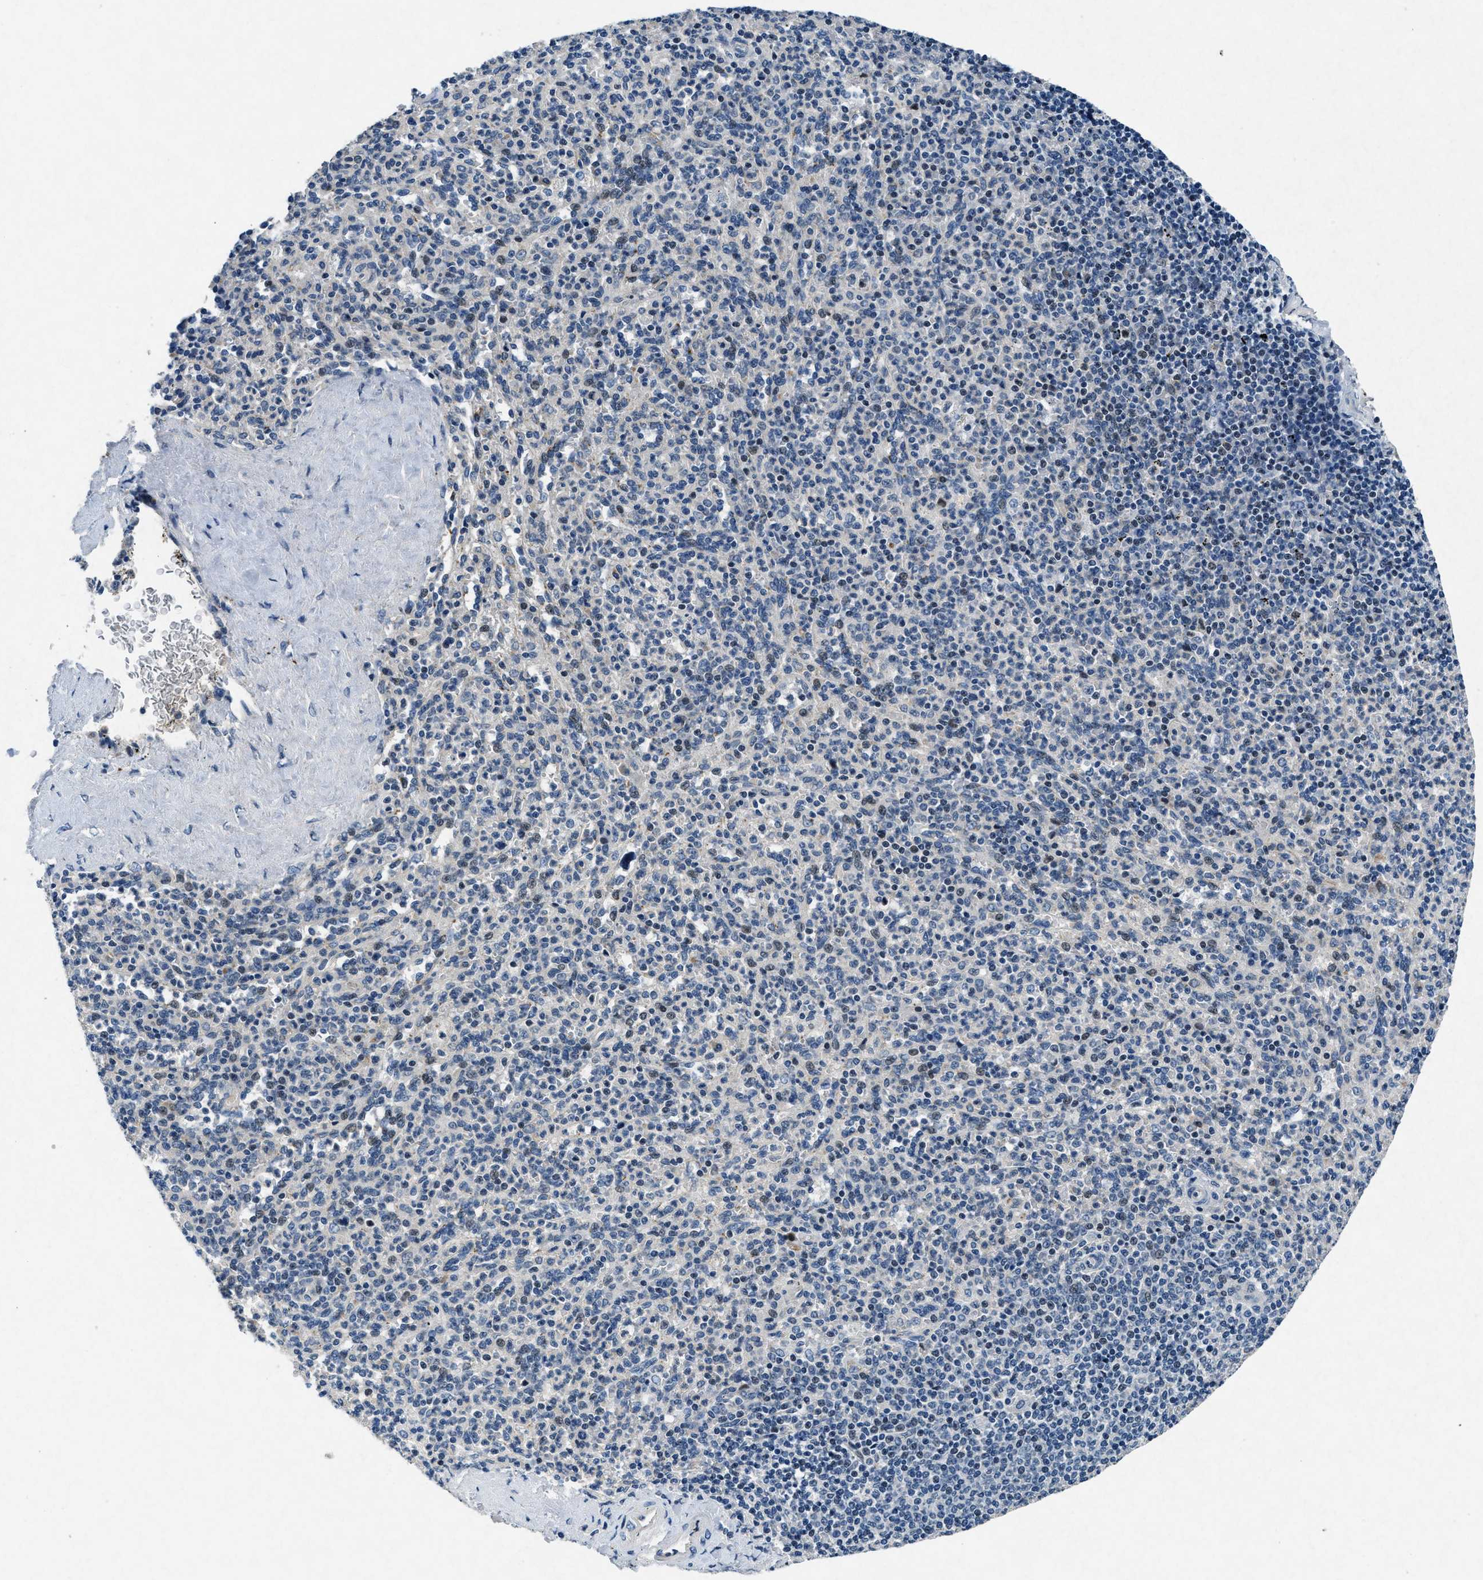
{"staining": {"intensity": "weak", "quantity": "25%-75%", "location": "nuclear"}, "tissue": "spleen", "cell_type": "Cells in red pulp", "image_type": "normal", "snomed": [{"axis": "morphology", "description": "Normal tissue, NOS"}, {"axis": "topography", "description": "Spleen"}], "caption": "This is an image of immunohistochemistry staining of benign spleen, which shows weak positivity in the nuclear of cells in red pulp.", "gene": "PHLDA1", "patient": {"sex": "male", "age": 36}}